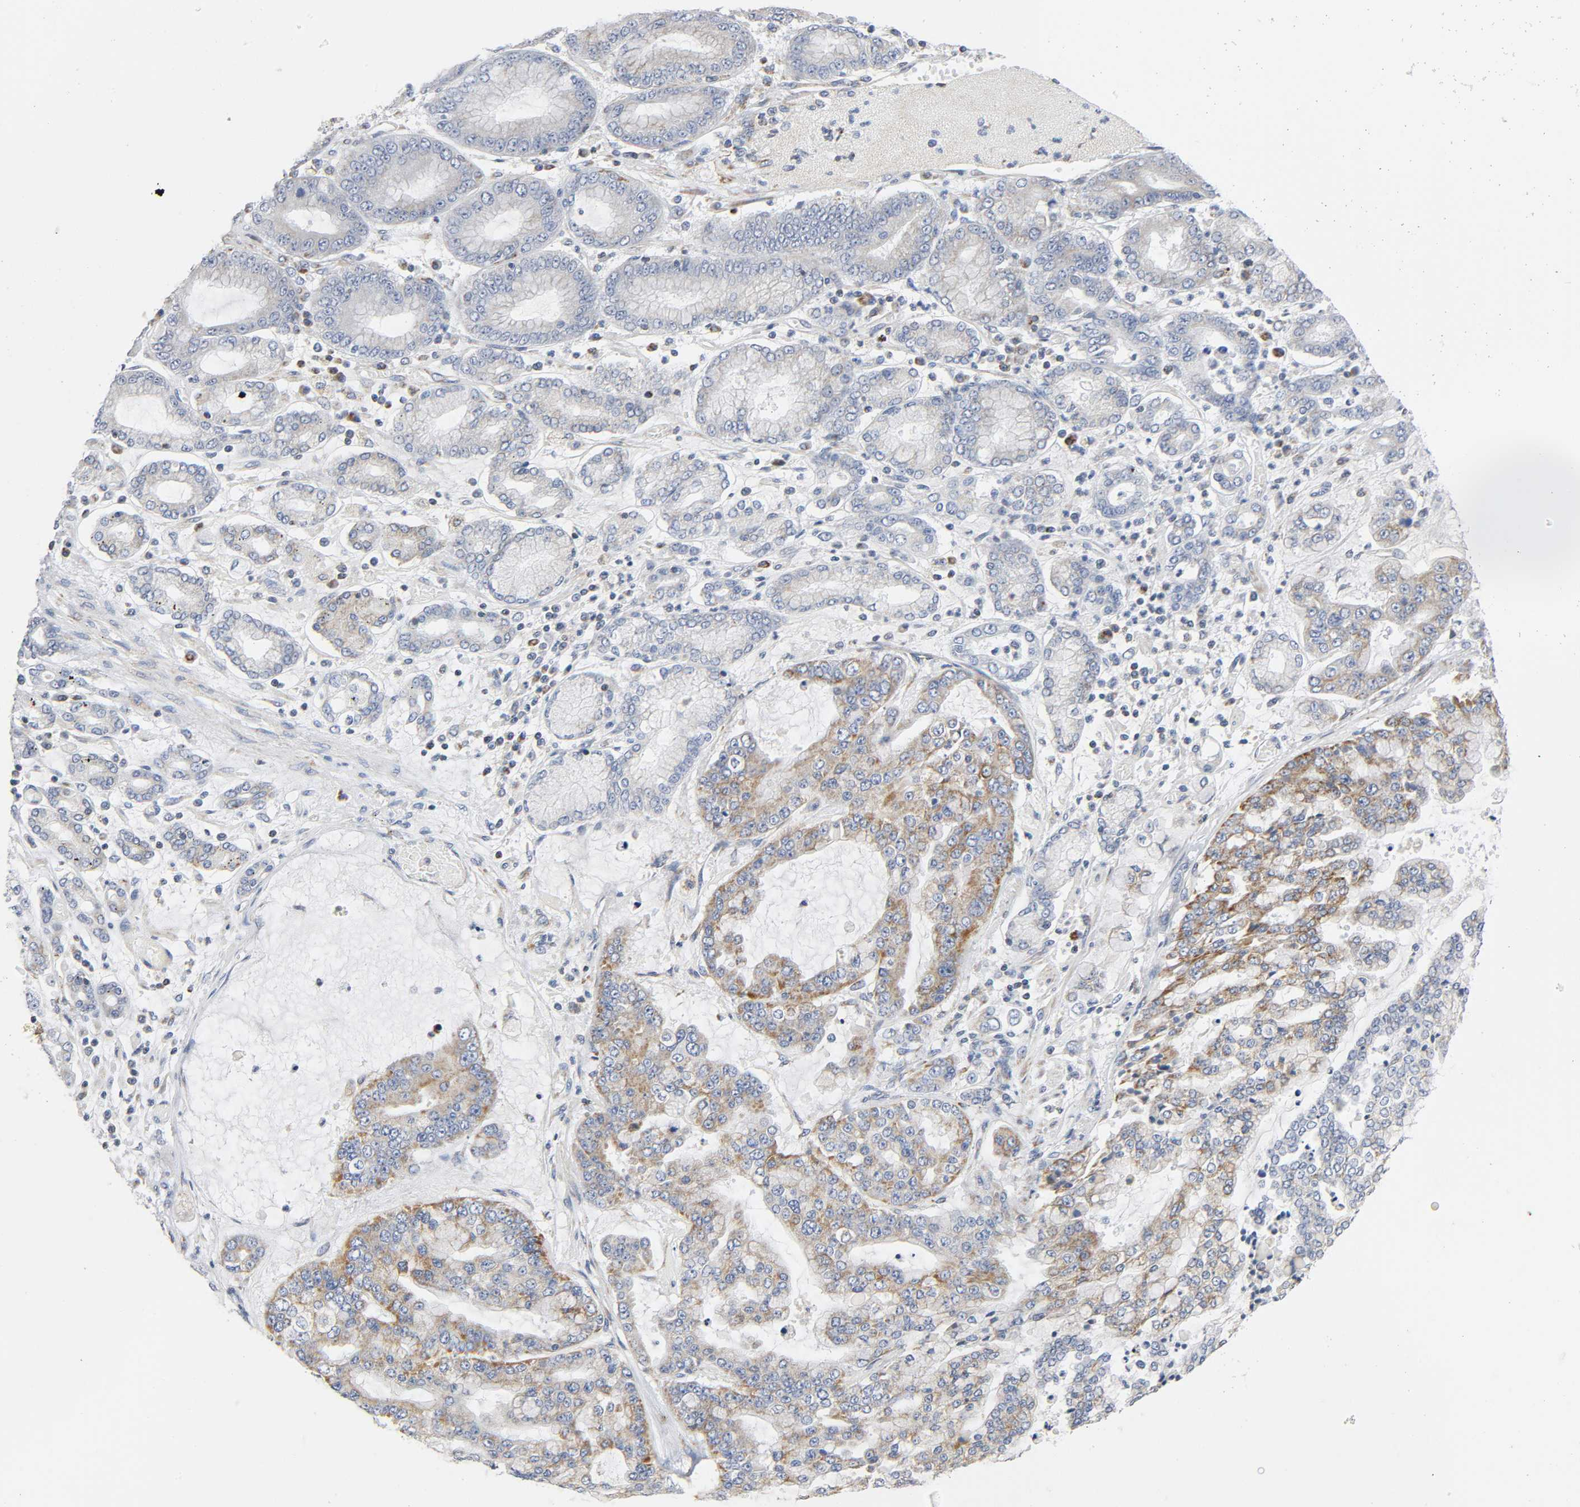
{"staining": {"intensity": "moderate", "quantity": ">75%", "location": "cytoplasmic/membranous"}, "tissue": "stomach cancer", "cell_type": "Tumor cells", "image_type": "cancer", "snomed": [{"axis": "morphology", "description": "Normal tissue, NOS"}, {"axis": "morphology", "description": "Adenocarcinoma, NOS"}, {"axis": "topography", "description": "Stomach, upper"}, {"axis": "topography", "description": "Stomach"}], "caption": "IHC (DAB (3,3'-diaminobenzidine)) staining of stomach adenocarcinoma displays moderate cytoplasmic/membranous protein expression in approximately >75% of tumor cells. (Brightfield microscopy of DAB IHC at high magnification).", "gene": "BAK1", "patient": {"sex": "male", "age": 76}}